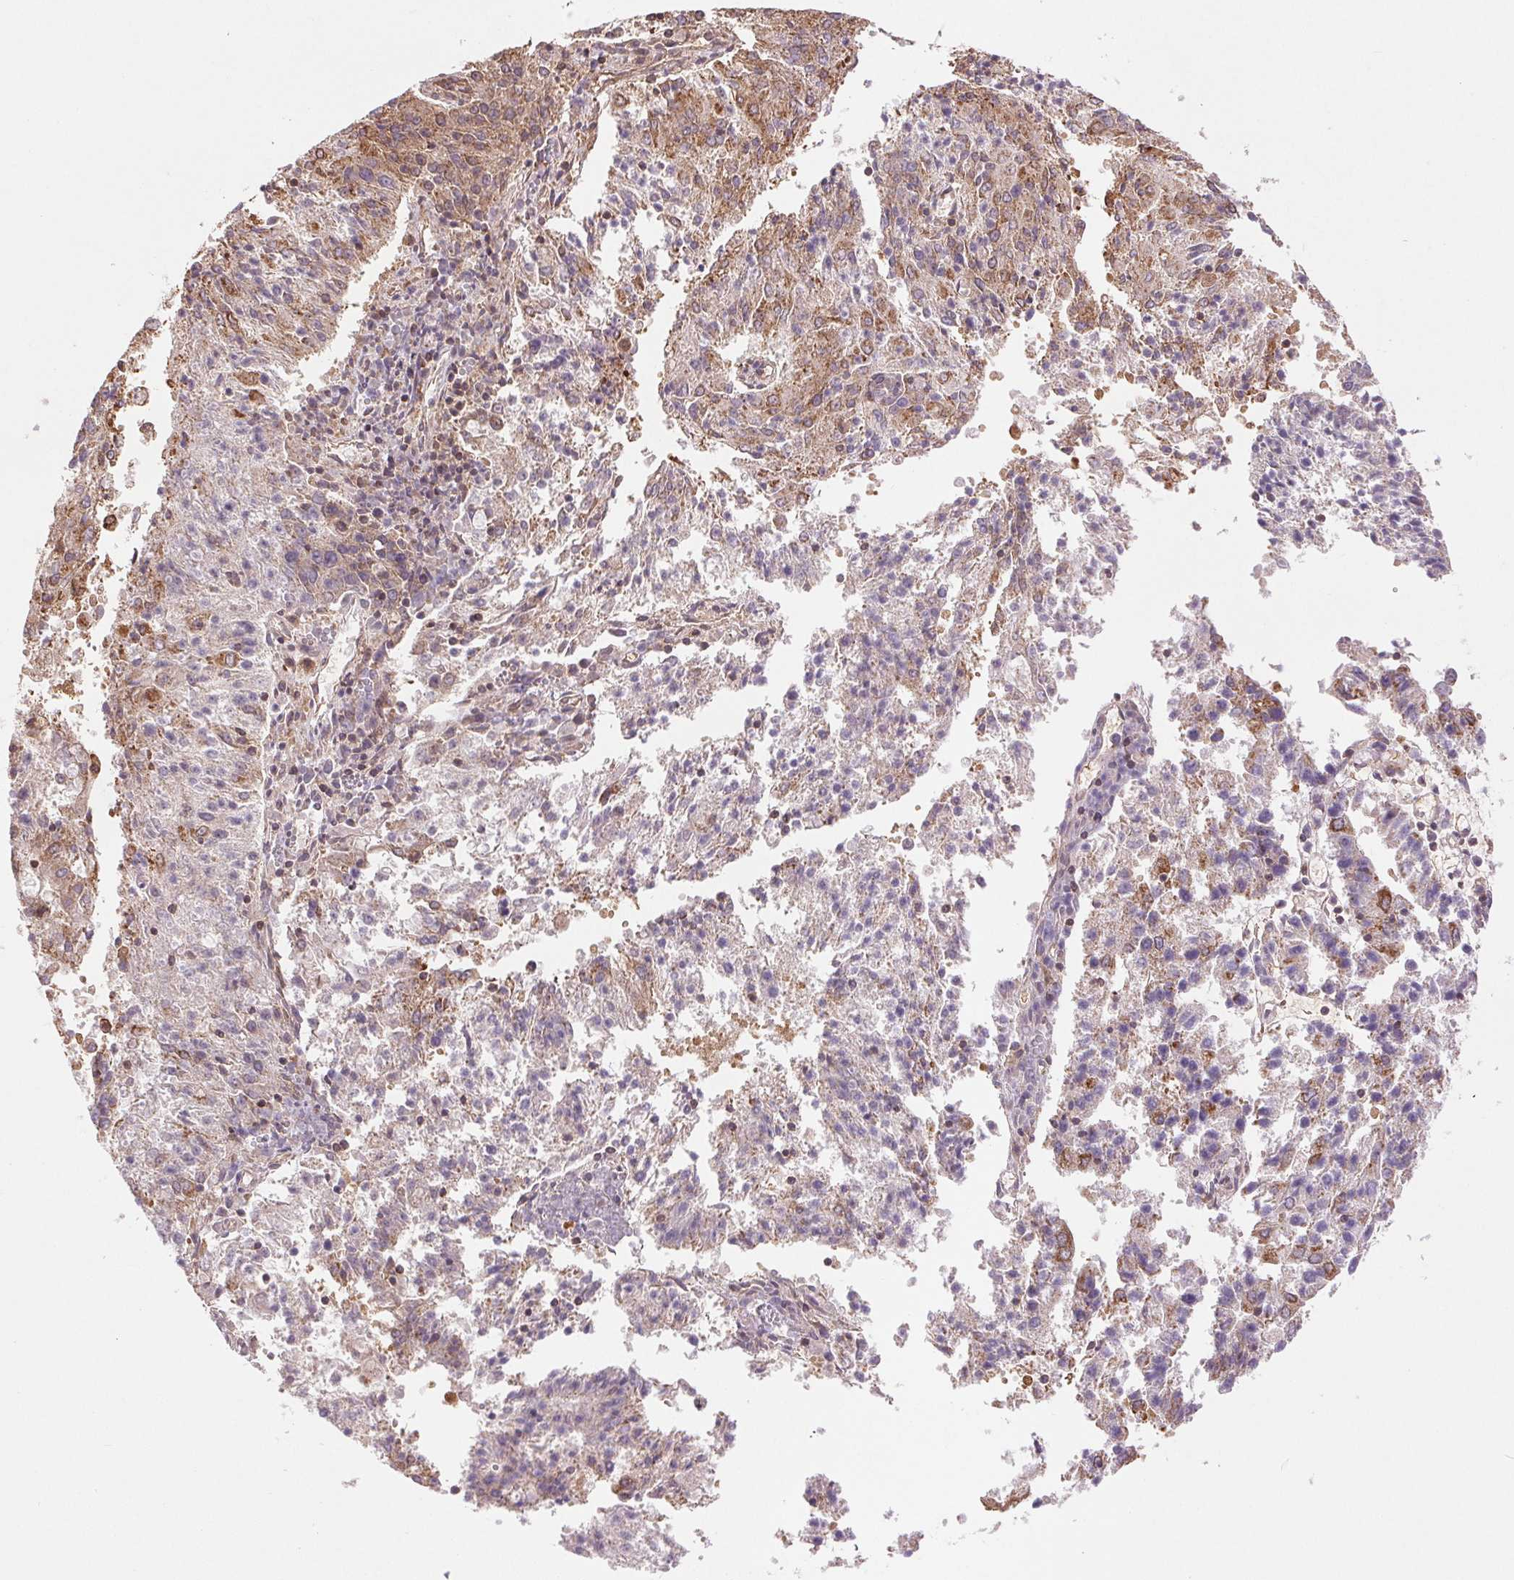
{"staining": {"intensity": "moderate", "quantity": "25%-75%", "location": "cytoplasmic/membranous"}, "tissue": "endometrial cancer", "cell_type": "Tumor cells", "image_type": "cancer", "snomed": [{"axis": "morphology", "description": "Adenocarcinoma, NOS"}, {"axis": "topography", "description": "Endometrium"}], "caption": "Brown immunohistochemical staining in endometrial cancer reveals moderate cytoplasmic/membranous positivity in approximately 25%-75% of tumor cells.", "gene": "BTF3L4", "patient": {"sex": "female", "age": 82}}